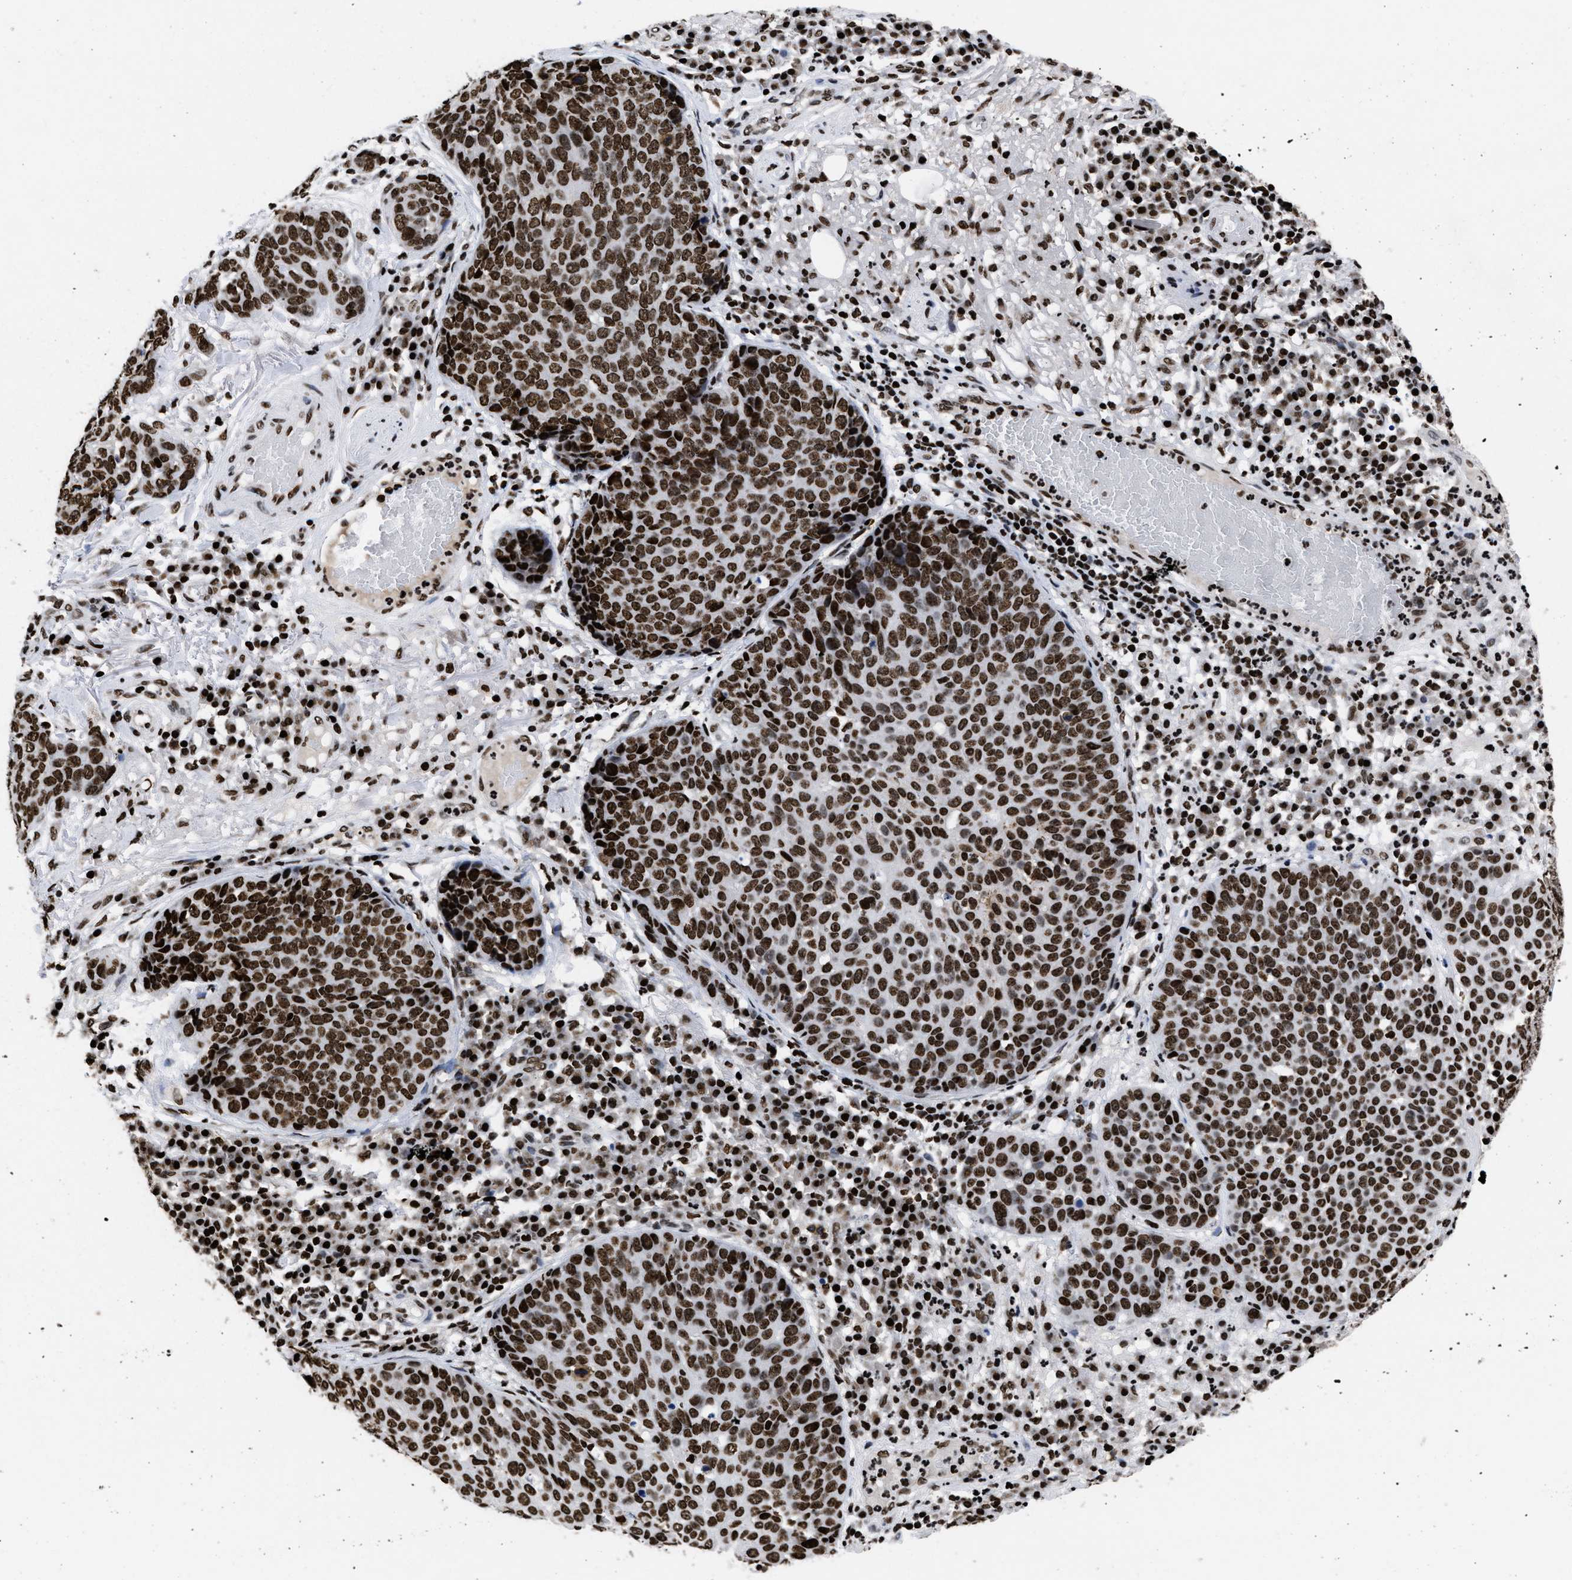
{"staining": {"intensity": "strong", "quantity": ">75%", "location": "nuclear"}, "tissue": "skin cancer", "cell_type": "Tumor cells", "image_type": "cancer", "snomed": [{"axis": "morphology", "description": "Squamous cell carcinoma in situ, NOS"}, {"axis": "morphology", "description": "Squamous cell carcinoma, NOS"}, {"axis": "topography", "description": "Skin"}], "caption": "A high-resolution image shows immunohistochemistry staining of skin cancer (squamous cell carcinoma in situ), which shows strong nuclear expression in about >75% of tumor cells. Nuclei are stained in blue.", "gene": "CALHM3", "patient": {"sex": "male", "age": 93}}